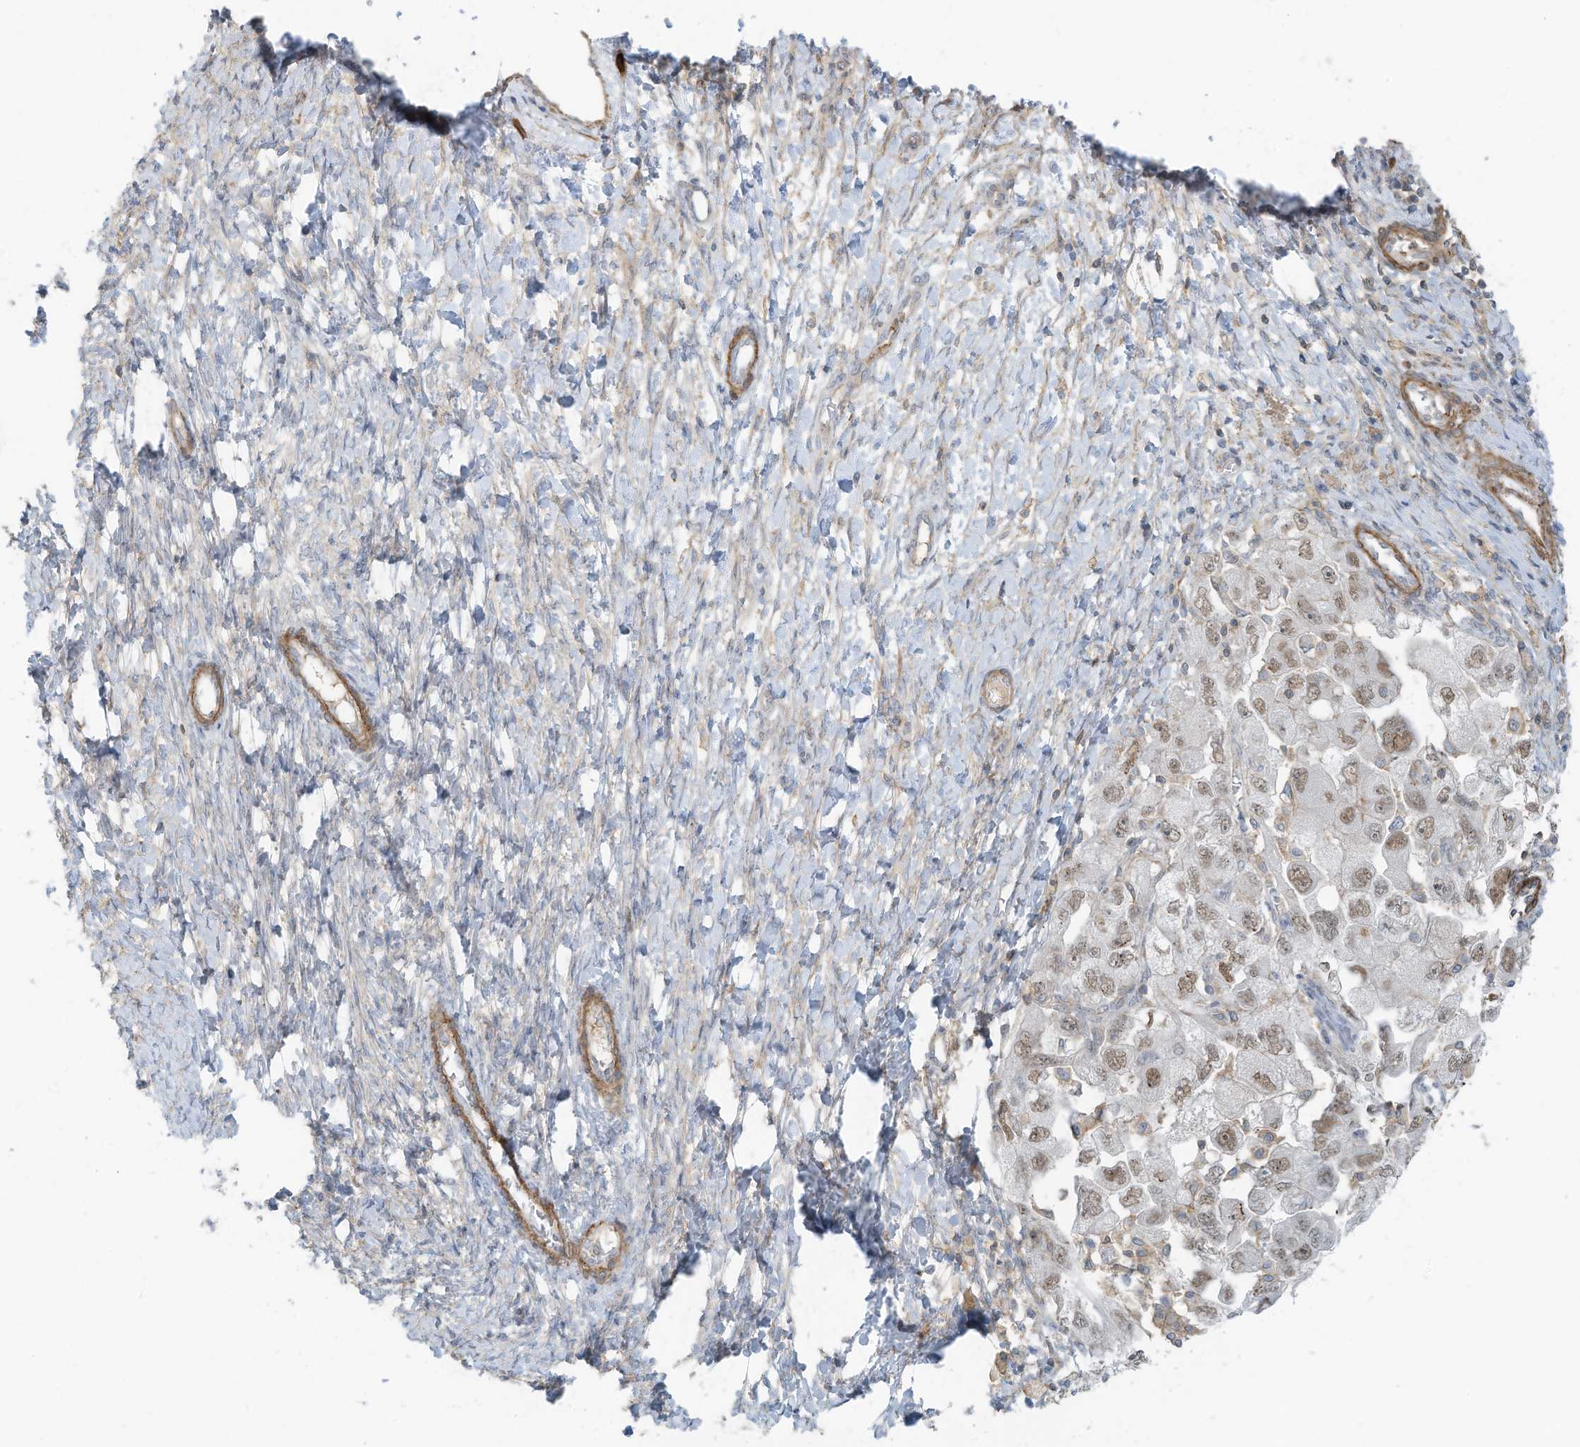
{"staining": {"intensity": "weak", "quantity": ">75%", "location": "nuclear"}, "tissue": "ovarian cancer", "cell_type": "Tumor cells", "image_type": "cancer", "snomed": [{"axis": "morphology", "description": "Carcinoma, NOS"}, {"axis": "morphology", "description": "Cystadenocarcinoma, serous, NOS"}, {"axis": "topography", "description": "Ovary"}], "caption": "Protein expression analysis of carcinoma (ovarian) displays weak nuclear staining in about >75% of tumor cells. (DAB IHC with brightfield microscopy, high magnification).", "gene": "ZNF846", "patient": {"sex": "female", "age": 69}}